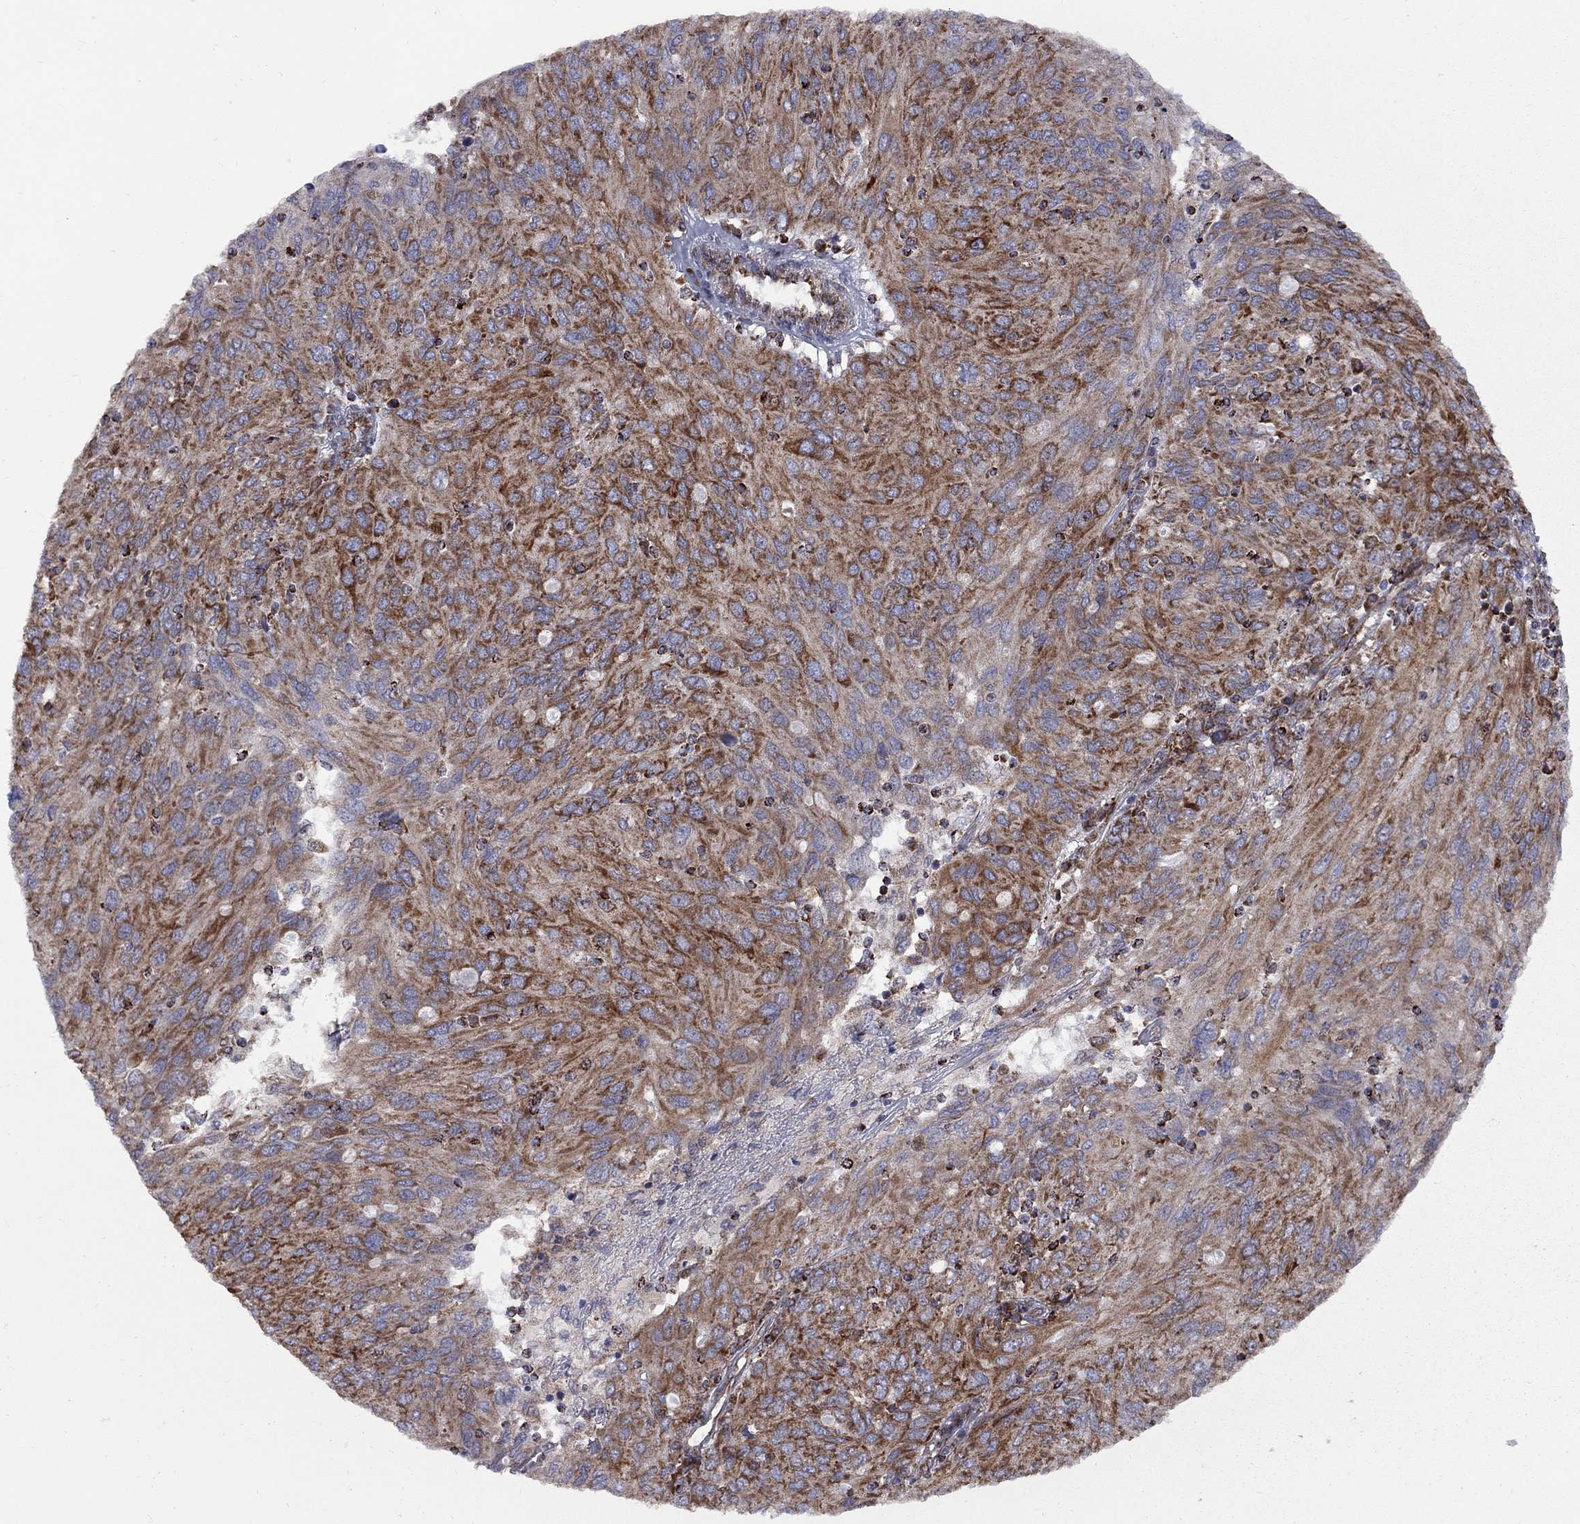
{"staining": {"intensity": "strong", "quantity": "25%-75%", "location": "cytoplasmic/membranous"}, "tissue": "ovarian cancer", "cell_type": "Tumor cells", "image_type": "cancer", "snomed": [{"axis": "morphology", "description": "Carcinoma, endometroid"}, {"axis": "topography", "description": "Ovary"}], "caption": "A brown stain highlights strong cytoplasmic/membranous staining of a protein in human ovarian endometroid carcinoma tumor cells.", "gene": "CLPTM1", "patient": {"sex": "female", "age": 50}}